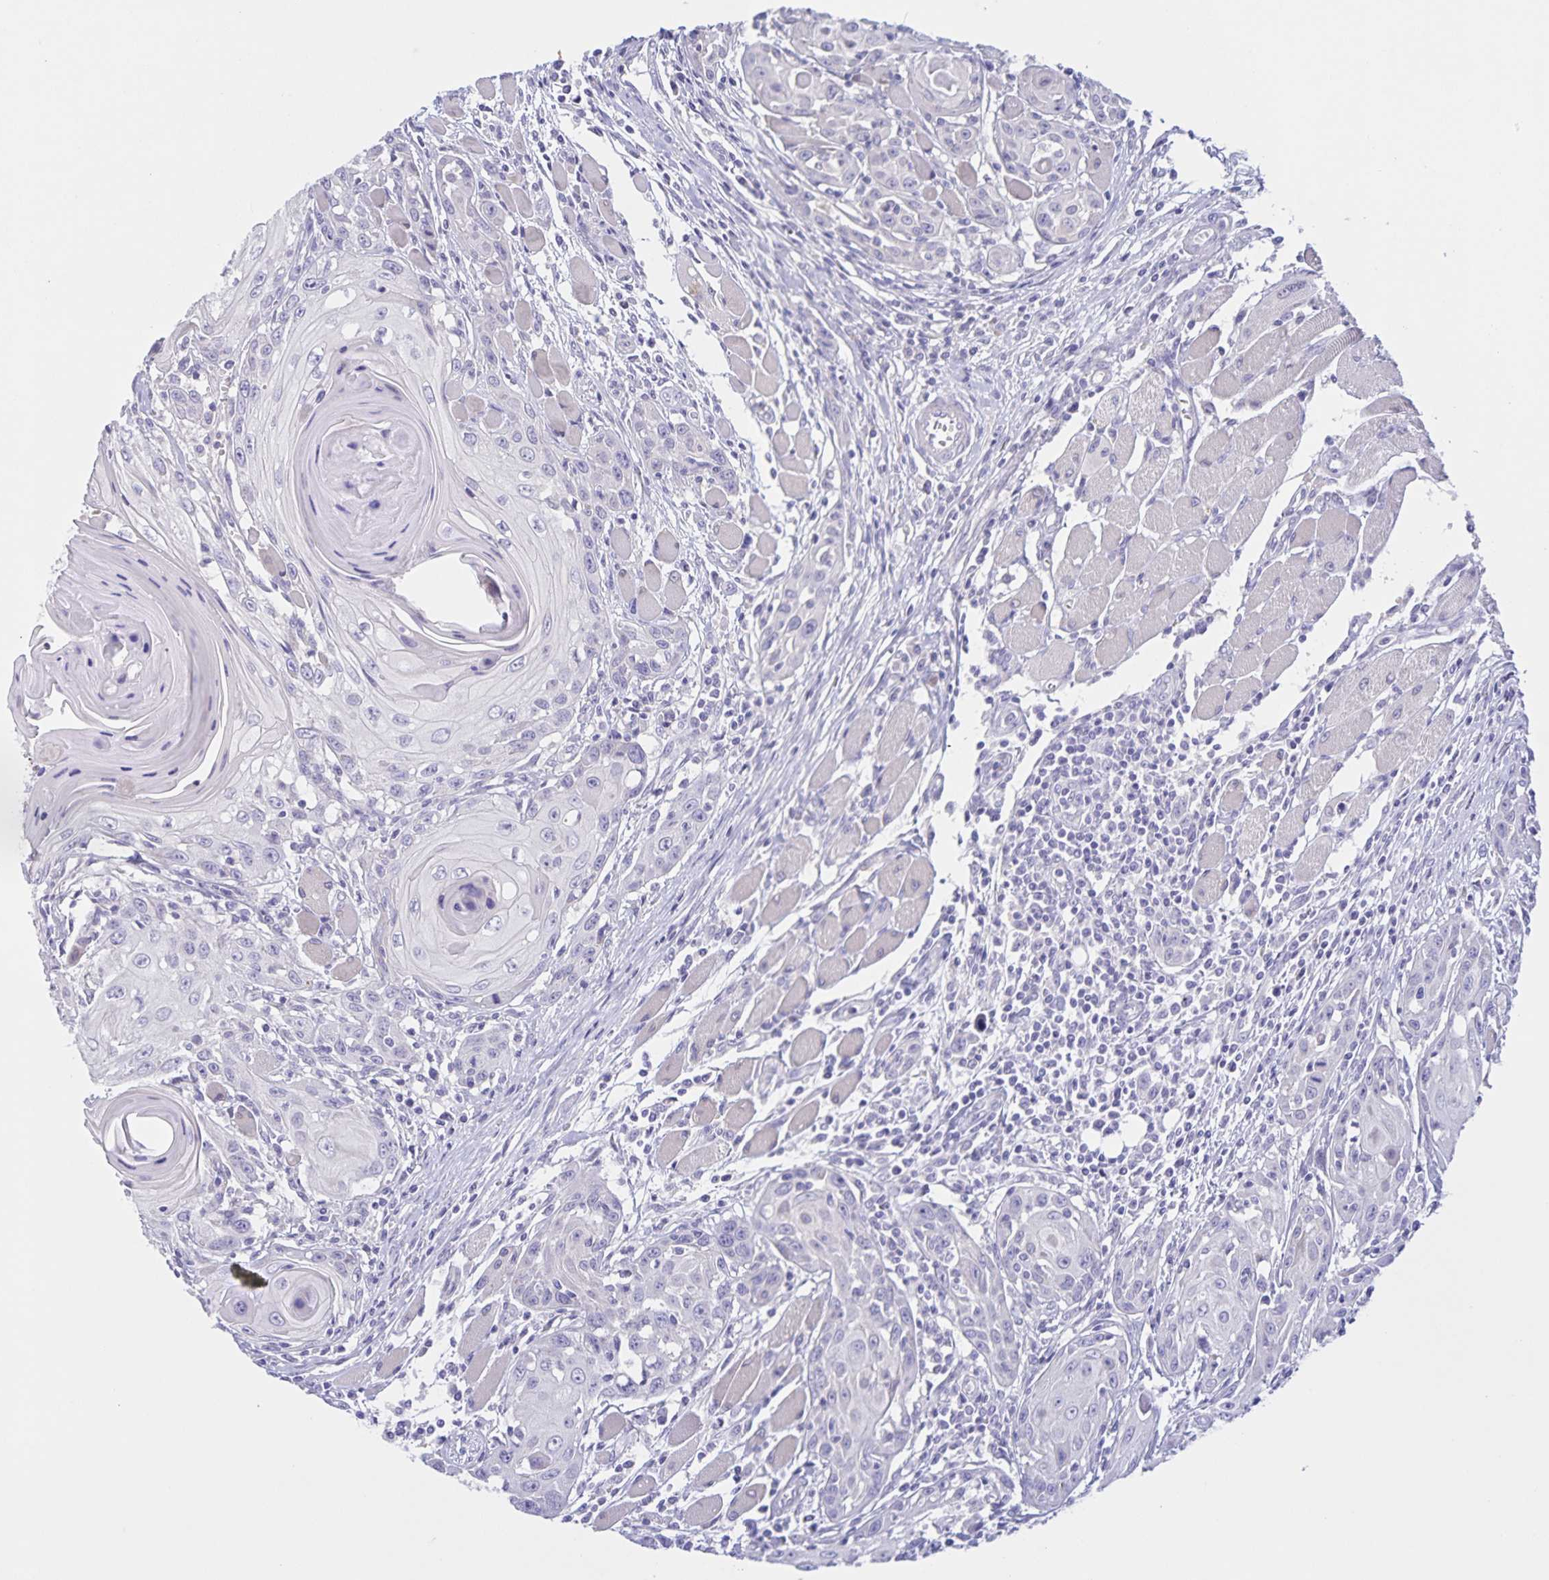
{"staining": {"intensity": "negative", "quantity": "none", "location": "none"}, "tissue": "head and neck cancer", "cell_type": "Tumor cells", "image_type": "cancer", "snomed": [{"axis": "morphology", "description": "Squamous cell carcinoma, NOS"}, {"axis": "topography", "description": "Head-Neck"}], "caption": "Tumor cells show no significant protein staining in head and neck cancer (squamous cell carcinoma).", "gene": "DMGDH", "patient": {"sex": "female", "age": 80}}